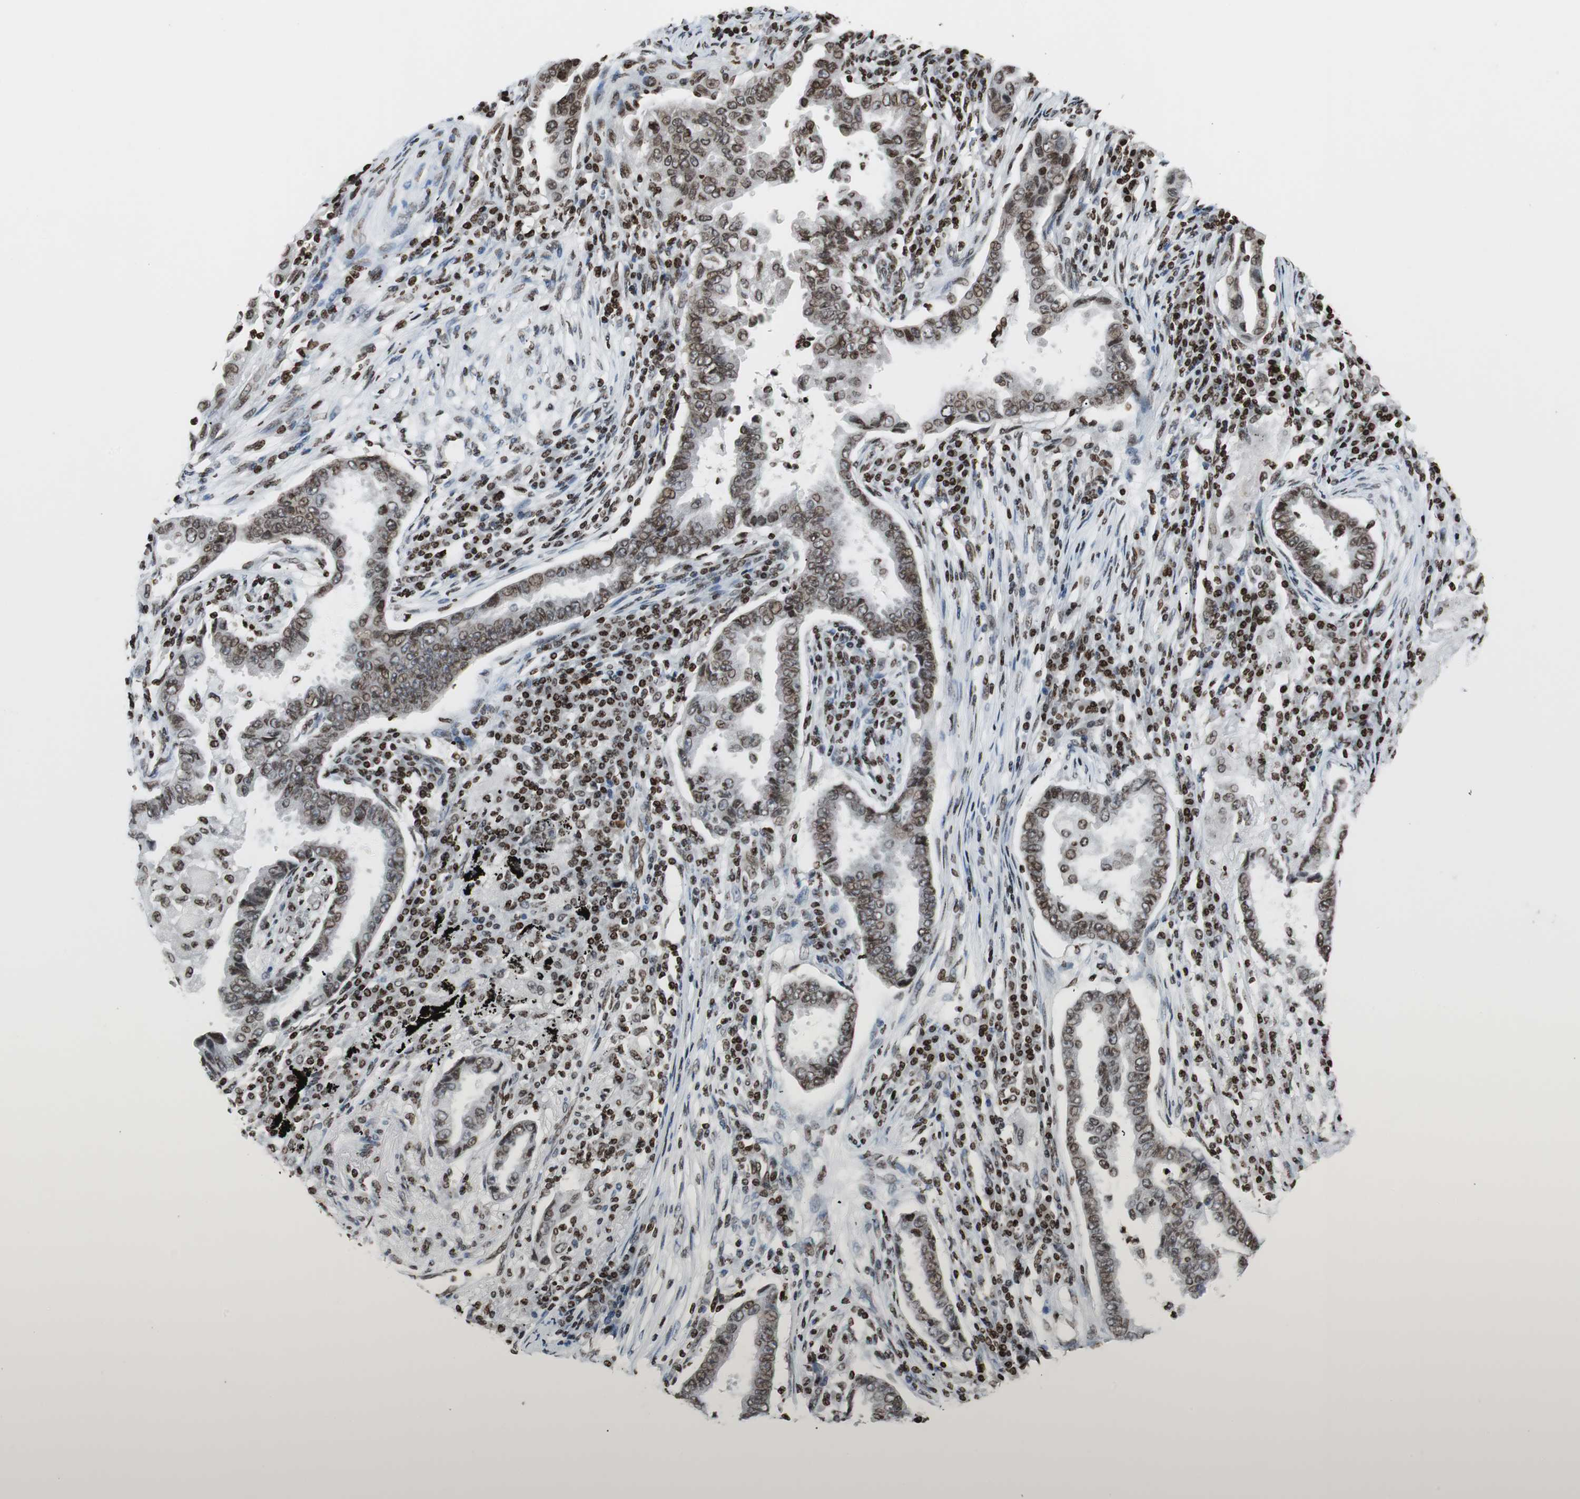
{"staining": {"intensity": "strong", "quantity": ">75%", "location": "nuclear"}, "tissue": "lung cancer", "cell_type": "Tumor cells", "image_type": "cancer", "snomed": [{"axis": "morphology", "description": "Normal tissue, NOS"}, {"axis": "morphology", "description": "Inflammation, NOS"}, {"axis": "morphology", "description": "Adenocarcinoma, NOS"}, {"axis": "topography", "description": "Lung"}], "caption": "Lung cancer (adenocarcinoma) tissue exhibits strong nuclear expression in about >75% of tumor cells, visualized by immunohistochemistry. (brown staining indicates protein expression, while blue staining denotes nuclei).", "gene": "PAXIP1", "patient": {"sex": "female", "age": 64}}